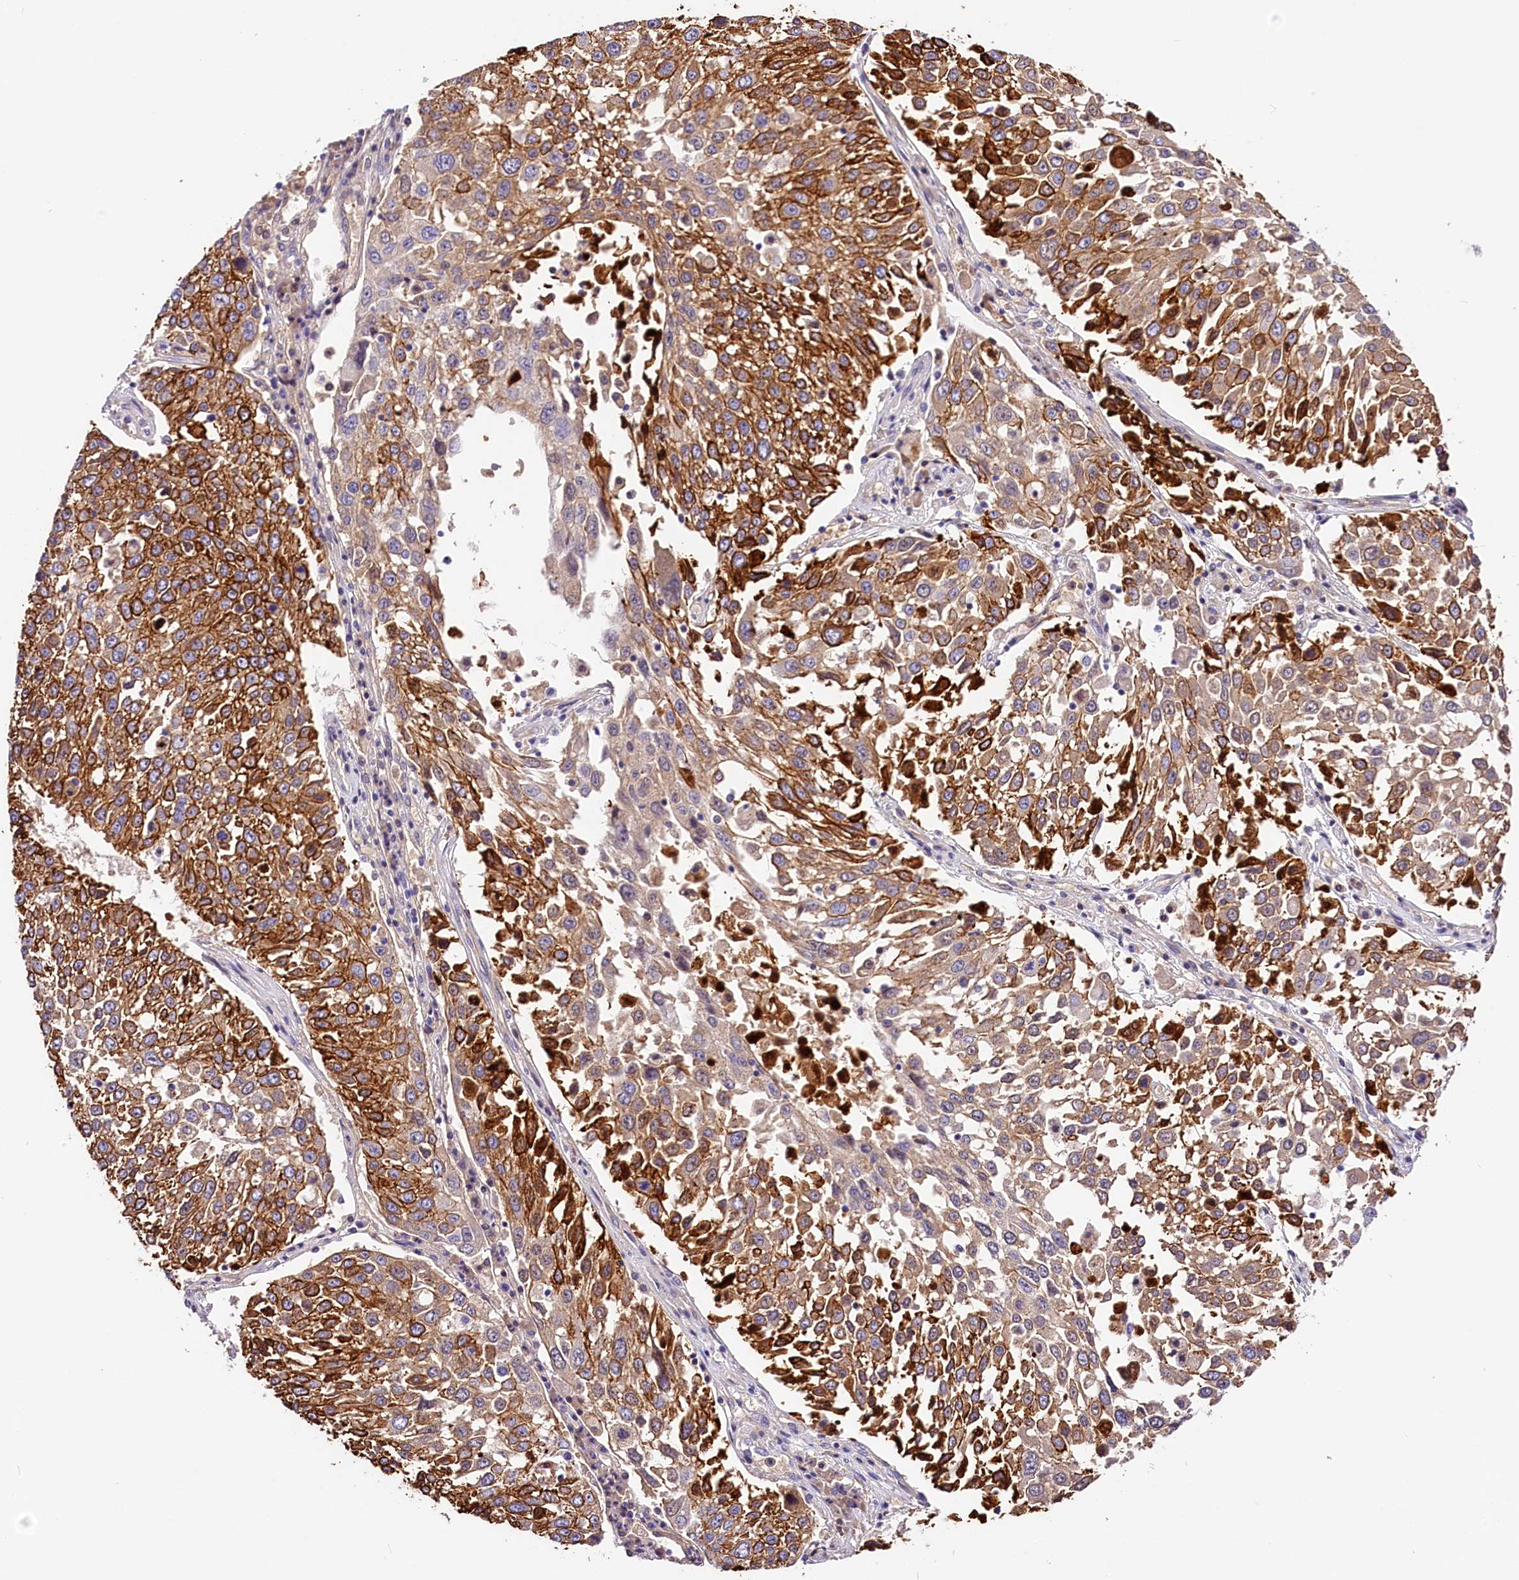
{"staining": {"intensity": "strong", "quantity": "25%-75%", "location": "cytoplasmic/membranous"}, "tissue": "lung cancer", "cell_type": "Tumor cells", "image_type": "cancer", "snomed": [{"axis": "morphology", "description": "Squamous cell carcinoma, NOS"}, {"axis": "topography", "description": "Lung"}], "caption": "A histopathology image of human squamous cell carcinoma (lung) stained for a protein displays strong cytoplasmic/membranous brown staining in tumor cells. The protein is stained brown, and the nuclei are stained in blue (DAB IHC with brightfield microscopy, high magnification).", "gene": "ARMC6", "patient": {"sex": "male", "age": 65}}